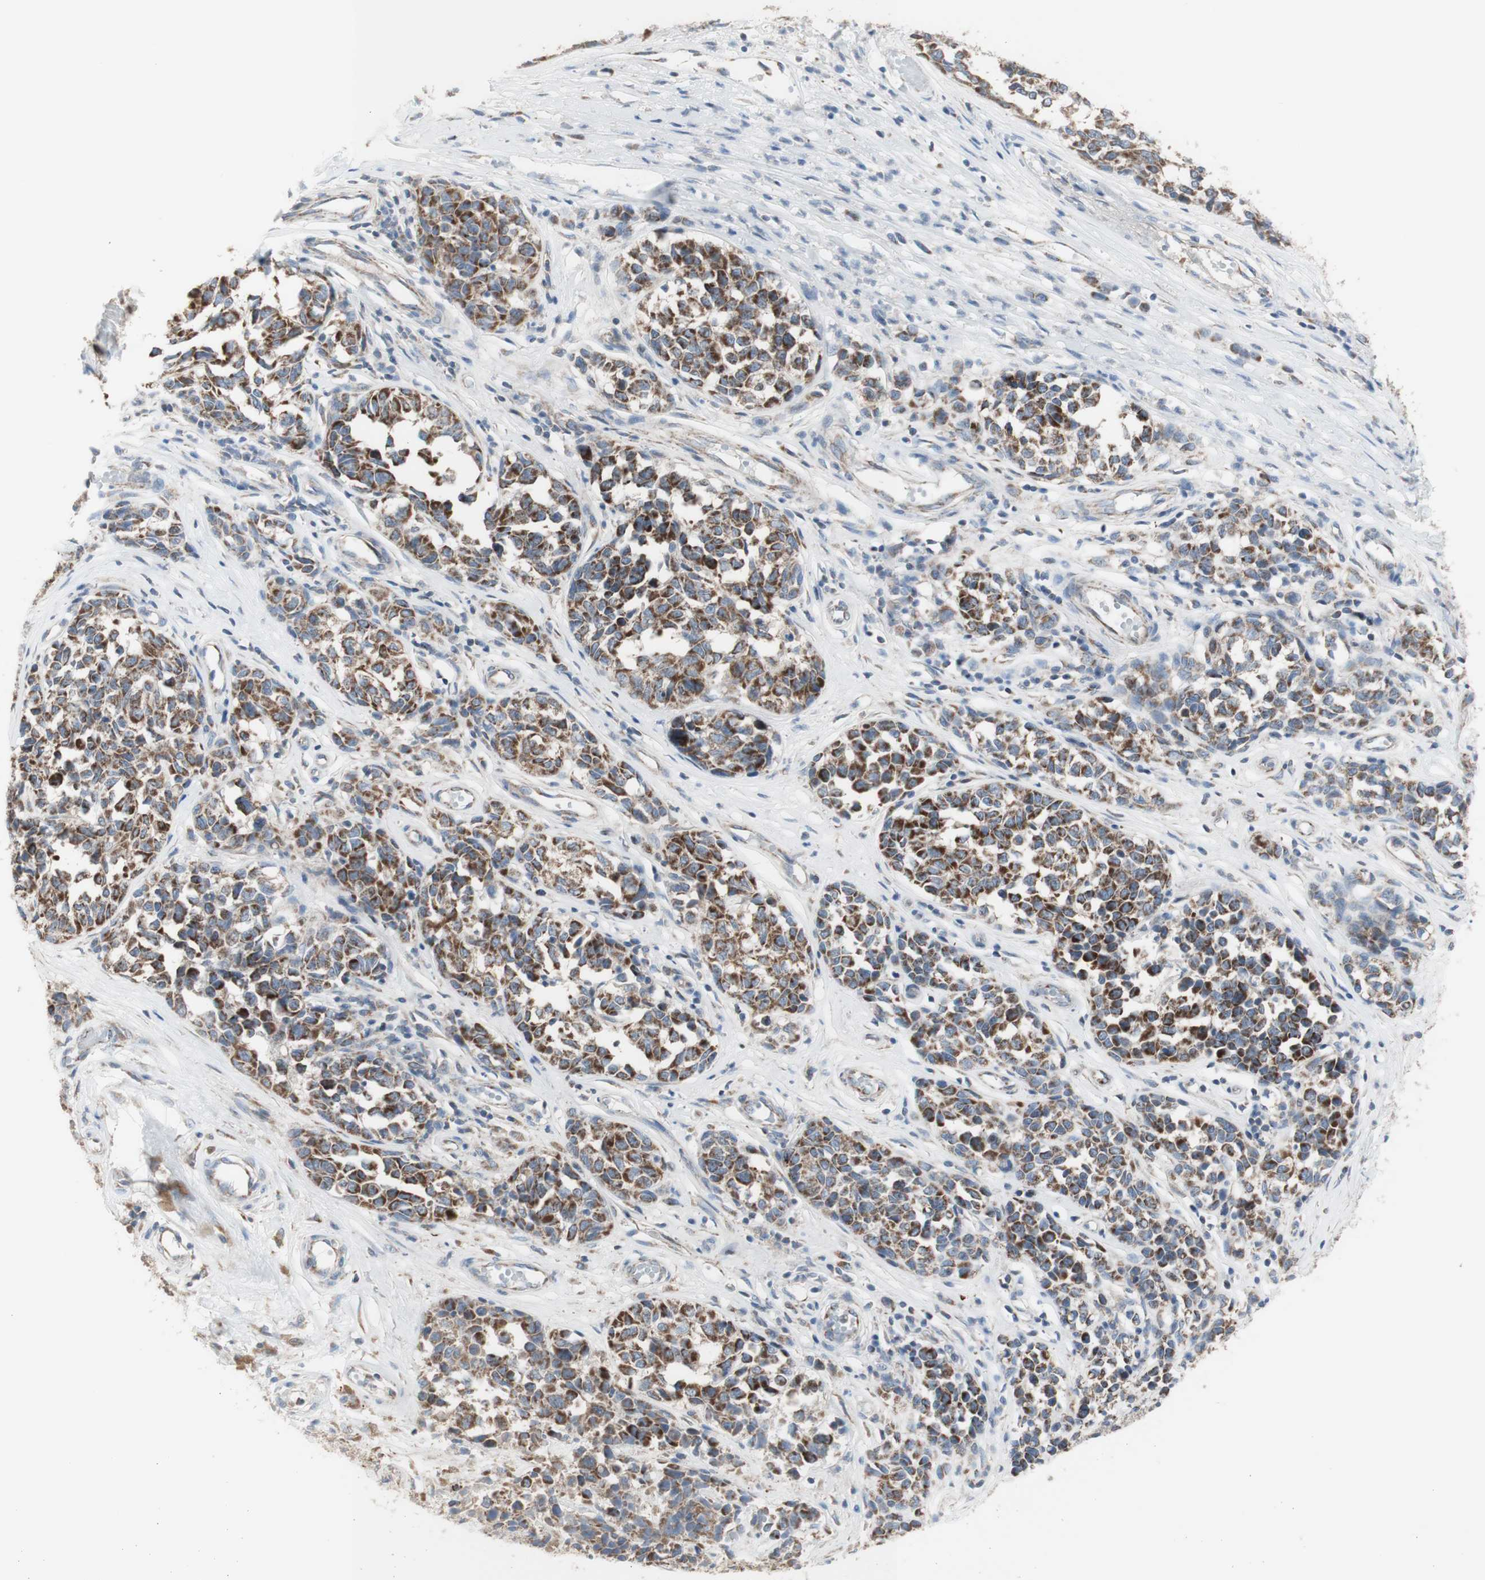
{"staining": {"intensity": "moderate", "quantity": ">75%", "location": "cytoplasmic/membranous"}, "tissue": "melanoma", "cell_type": "Tumor cells", "image_type": "cancer", "snomed": [{"axis": "morphology", "description": "Malignant melanoma, NOS"}, {"axis": "topography", "description": "Skin"}], "caption": "Malignant melanoma stained with a protein marker demonstrates moderate staining in tumor cells.", "gene": "C3orf52", "patient": {"sex": "female", "age": 64}}